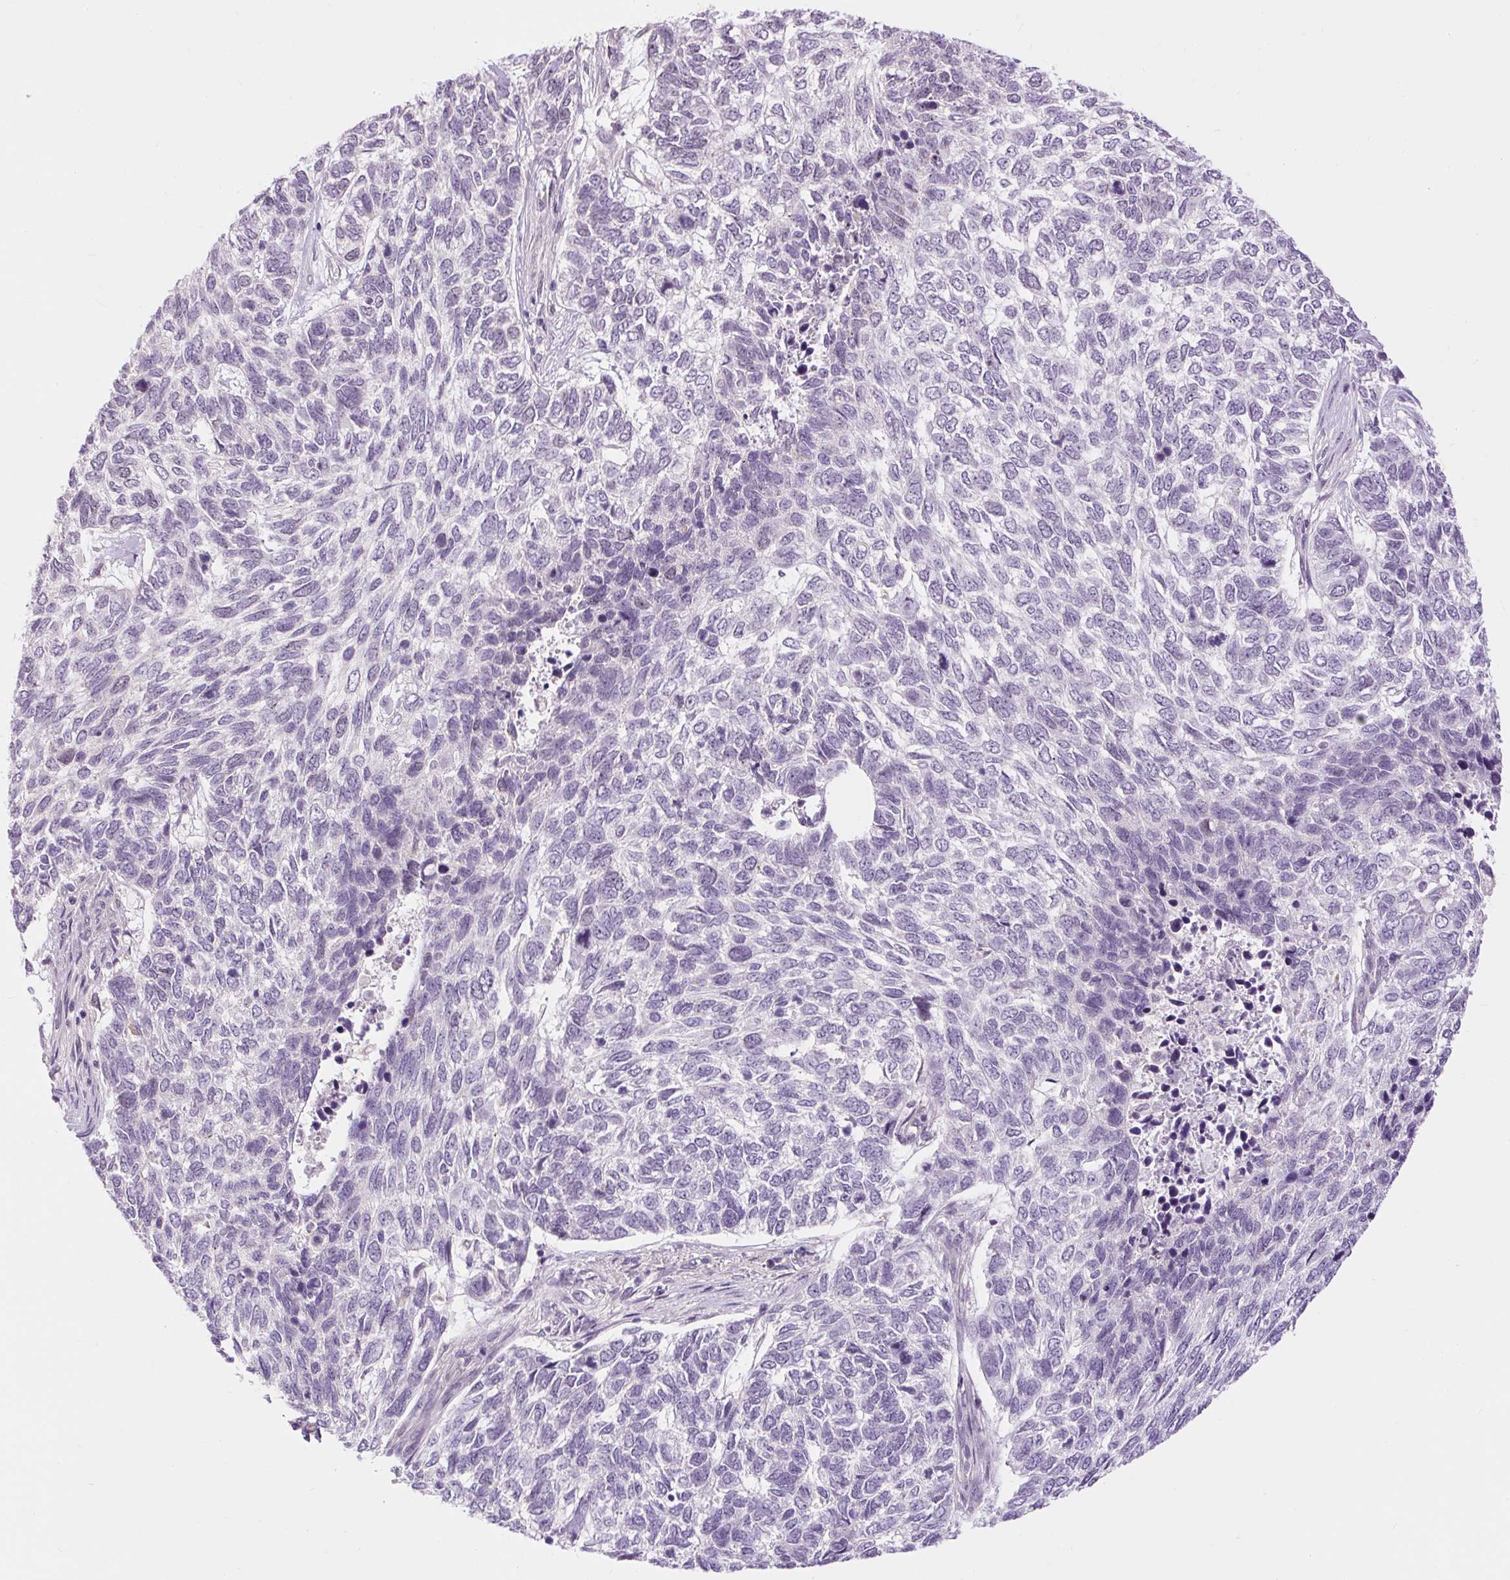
{"staining": {"intensity": "negative", "quantity": "none", "location": "none"}, "tissue": "skin cancer", "cell_type": "Tumor cells", "image_type": "cancer", "snomed": [{"axis": "morphology", "description": "Basal cell carcinoma"}, {"axis": "topography", "description": "Skin"}], "caption": "Immunohistochemical staining of skin cancer (basal cell carcinoma) displays no significant positivity in tumor cells.", "gene": "RACGAP1", "patient": {"sex": "female", "age": 65}}